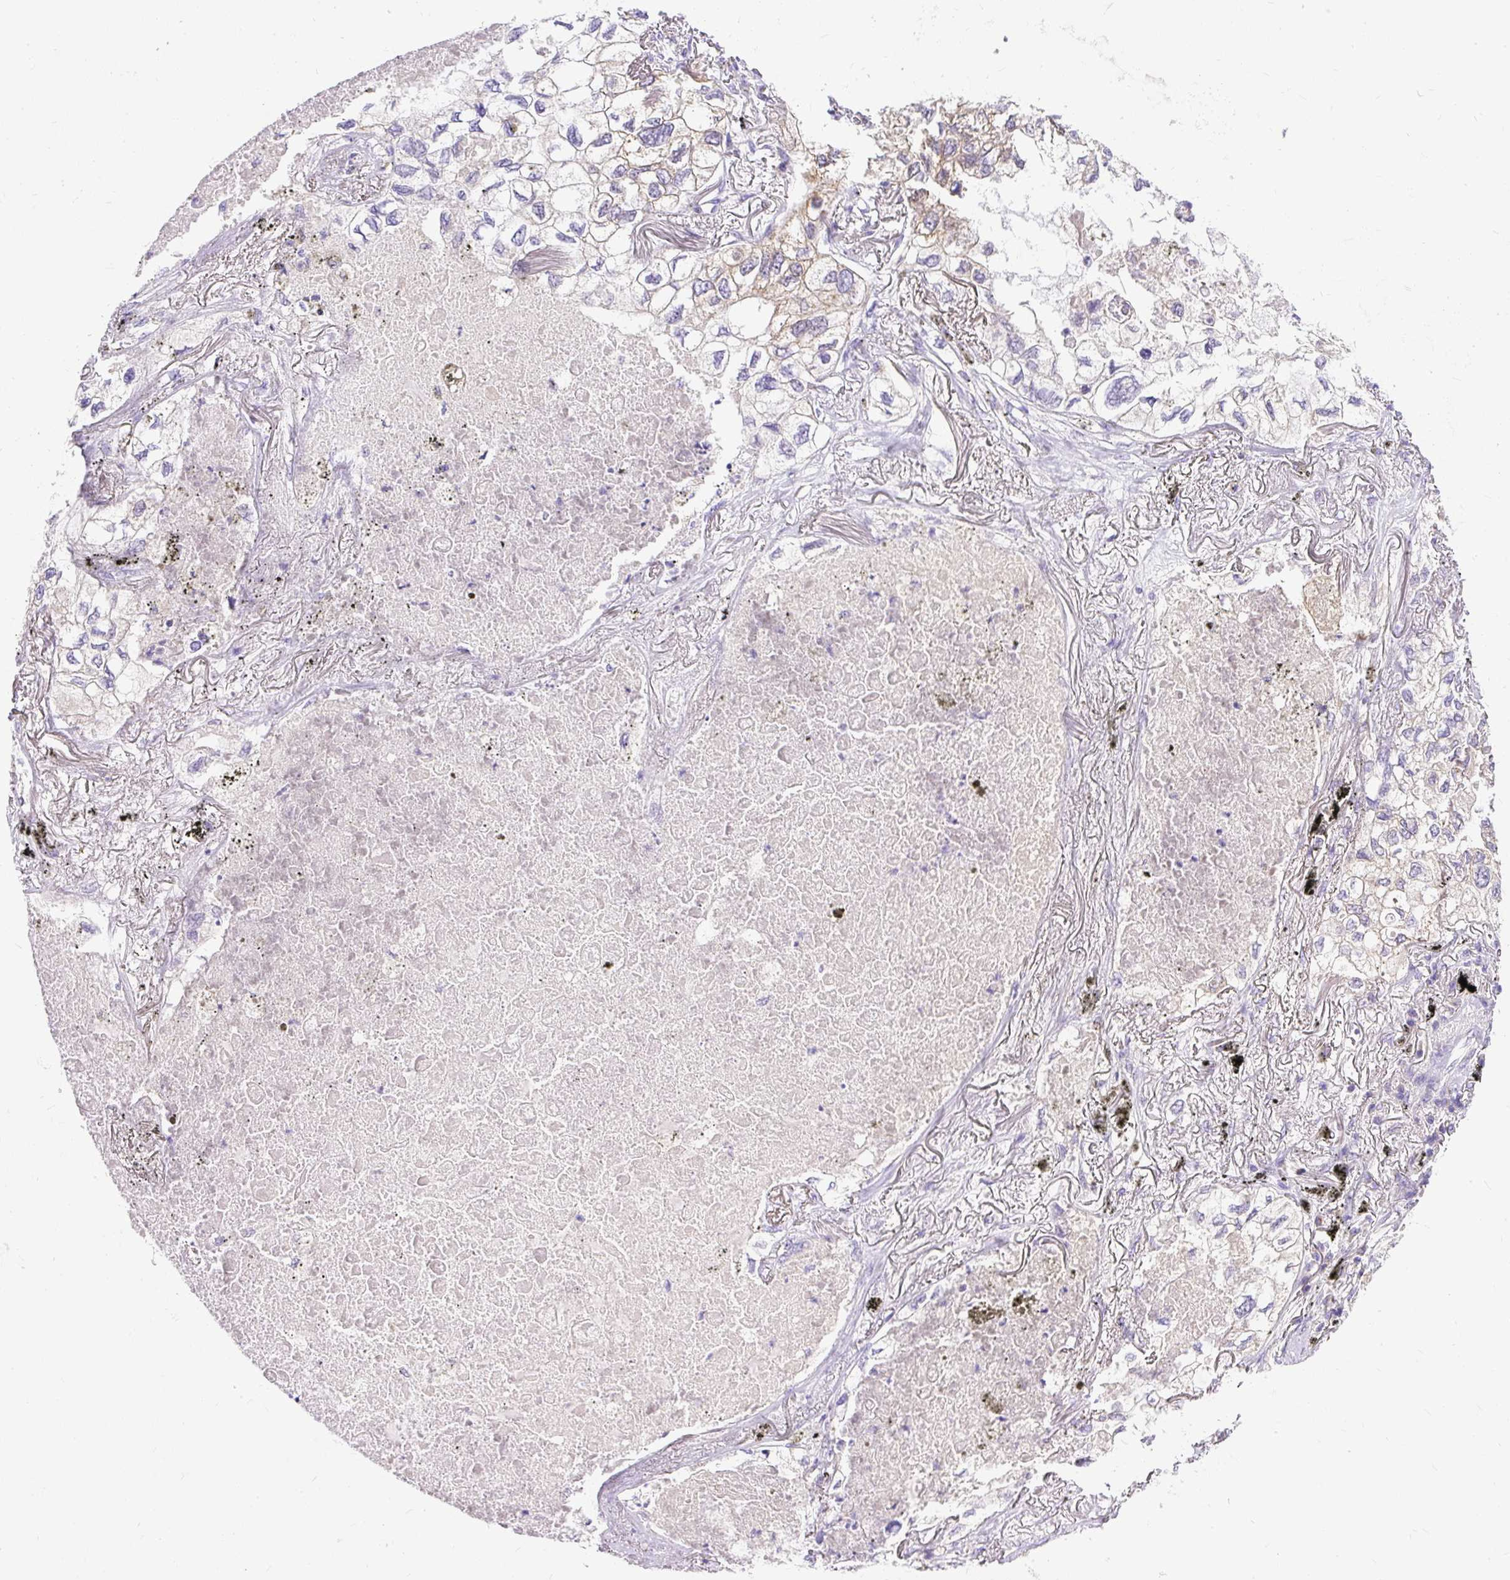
{"staining": {"intensity": "moderate", "quantity": "<25%", "location": "cytoplasmic/membranous"}, "tissue": "lung cancer", "cell_type": "Tumor cells", "image_type": "cancer", "snomed": [{"axis": "morphology", "description": "Adenocarcinoma, NOS"}, {"axis": "topography", "description": "Lung"}], "caption": "A brown stain shows moderate cytoplasmic/membranous positivity of a protein in human lung cancer tumor cells. (DAB = brown stain, brightfield microscopy at high magnification).", "gene": "AMFR", "patient": {"sex": "male", "age": 65}}